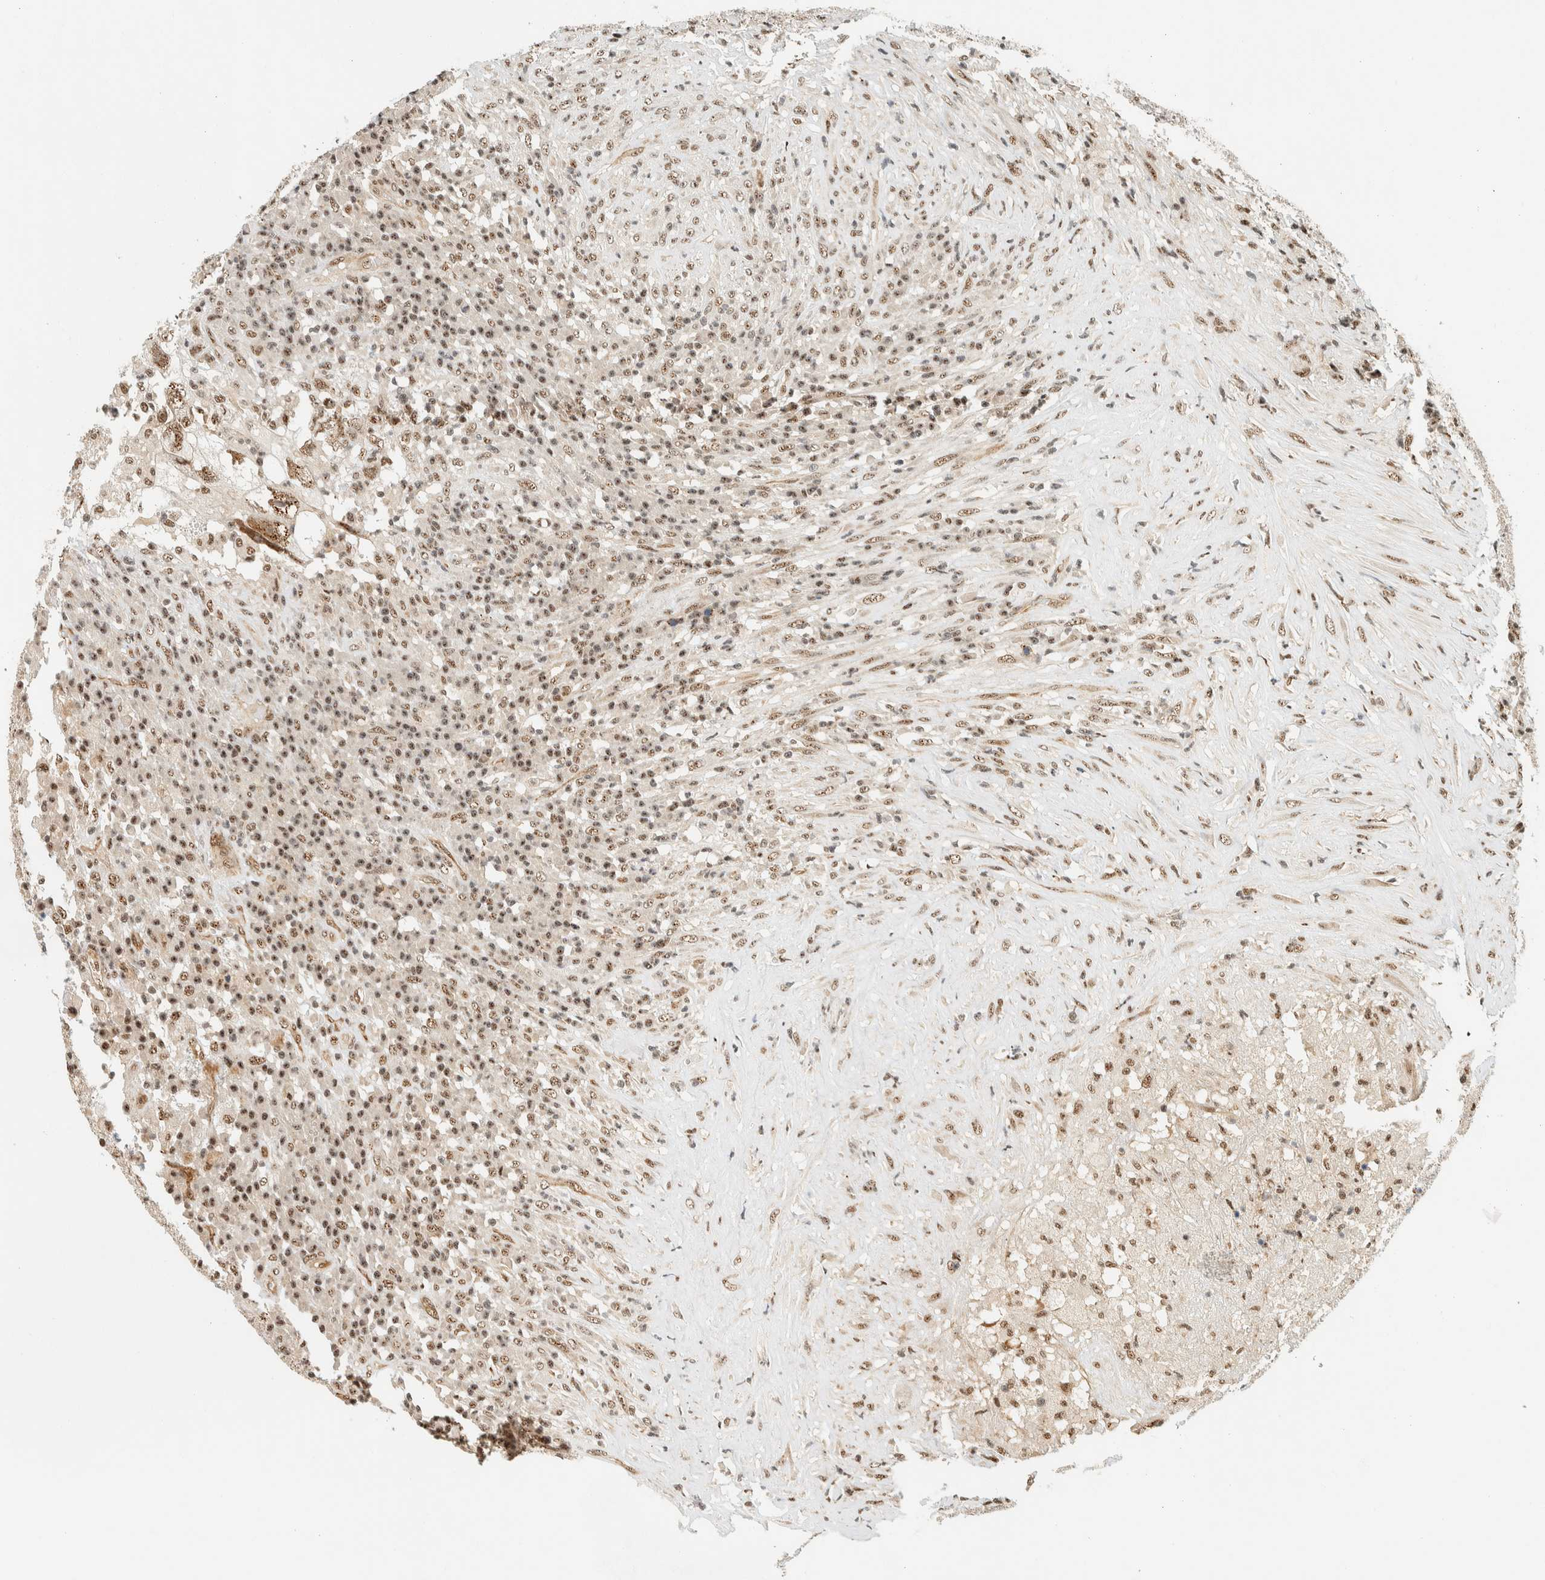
{"staining": {"intensity": "moderate", "quantity": ">75%", "location": "nuclear"}, "tissue": "testis cancer", "cell_type": "Tumor cells", "image_type": "cancer", "snomed": [{"axis": "morphology", "description": "Necrosis, NOS"}, {"axis": "morphology", "description": "Carcinoma, Embryonal, NOS"}, {"axis": "topography", "description": "Testis"}], "caption": "DAB (3,3'-diaminobenzidine) immunohistochemical staining of testis cancer demonstrates moderate nuclear protein expression in approximately >75% of tumor cells.", "gene": "SIK1", "patient": {"sex": "male", "age": 19}}